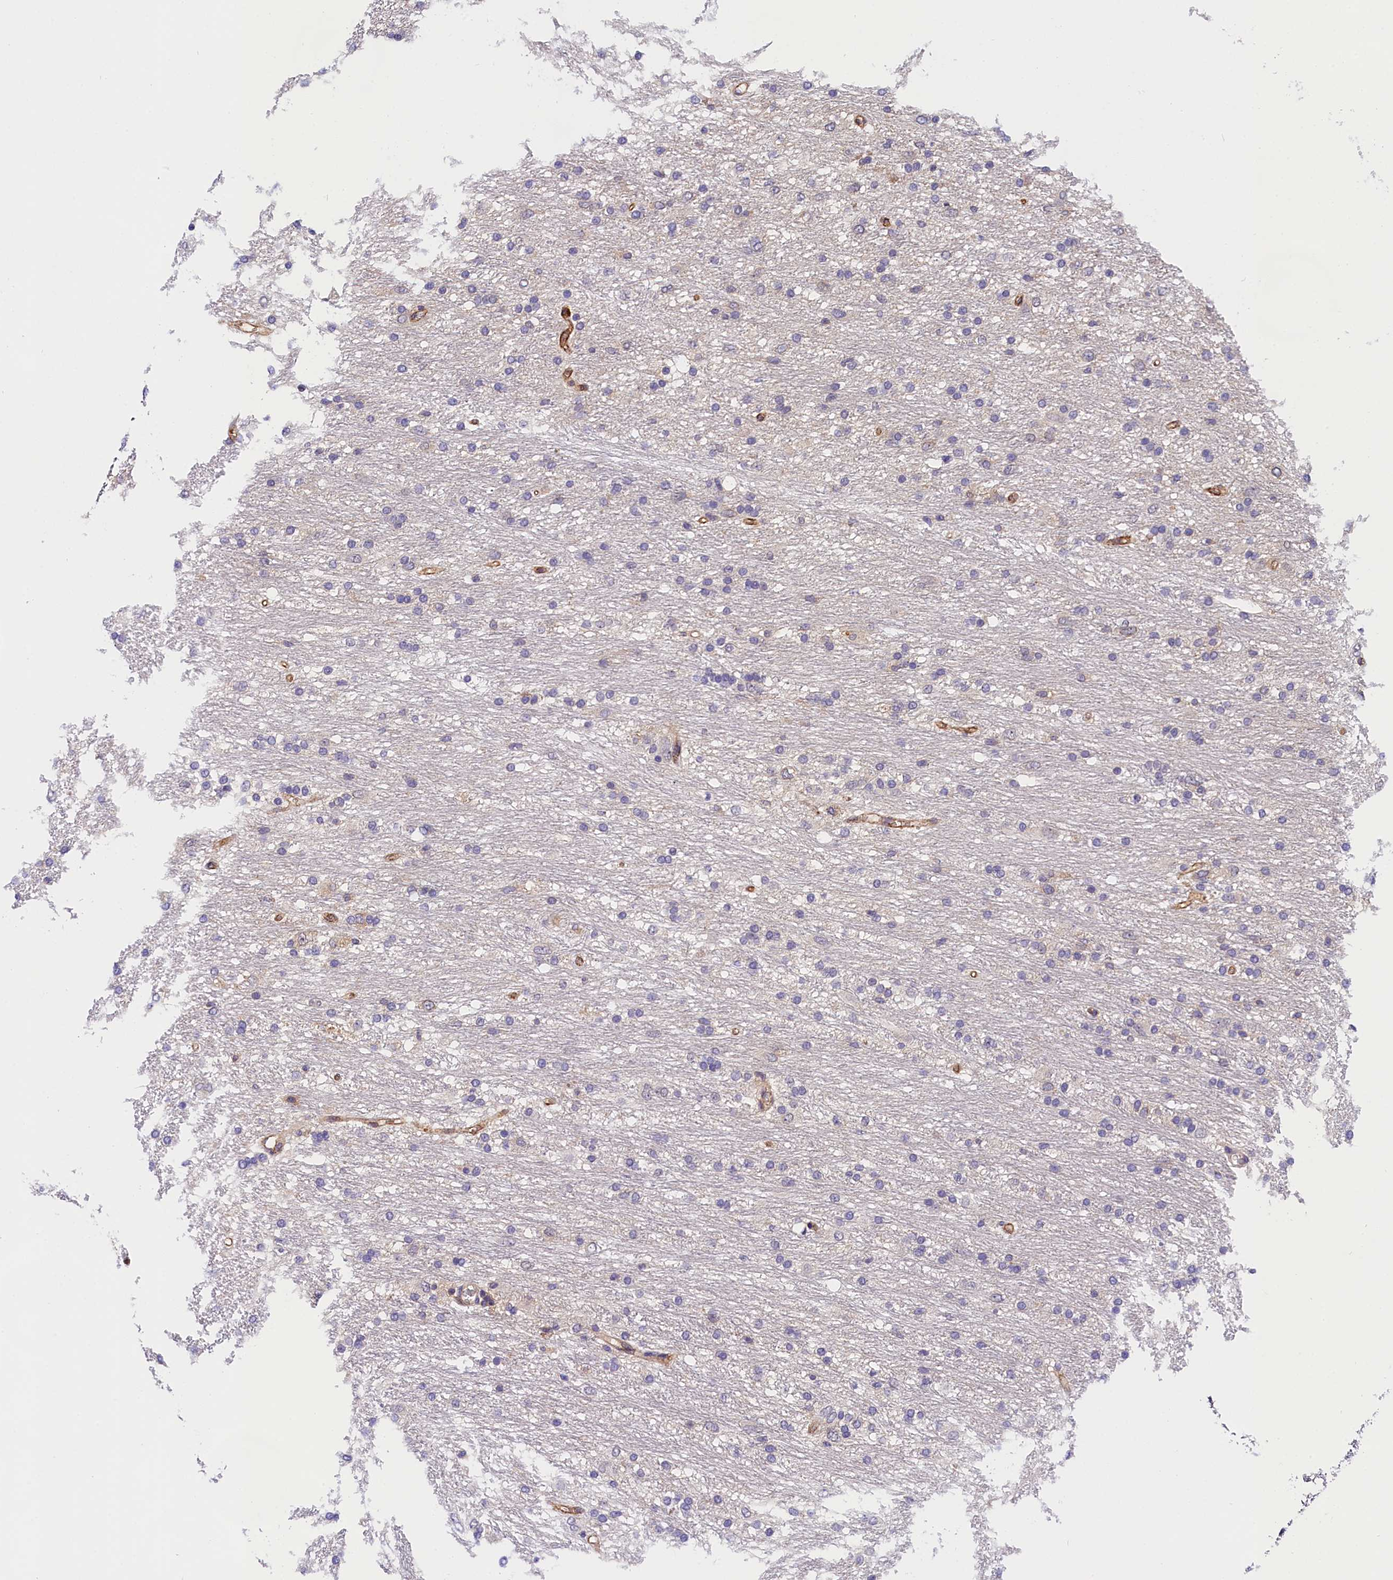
{"staining": {"intensity": "negative", "quantity": "none", "location": "none"}, "tissue": "glioma", "cell_type": "Tumor cells", "image_type": "cancer", "snomed": [{"axis": "morphology", "description": "Glioma, malignant, Low grade"}, {"axis": "topography", "description": "Brain"}], "caption": "High magnification brightfield microscopy of glioma stained with DAB (3,3'-diaminobenzidine) (brown) and counterstained with hematoxylin (blue): tumor cells show no significant expression. (Stains: DAB (3,3'-diaminobenzidine) IHC with hematoxylin counter stain, Microscopy: brightfield microscopy at high magnification).", "gene": "OAS3", "patient": {"sex": "male", "age": 77}}